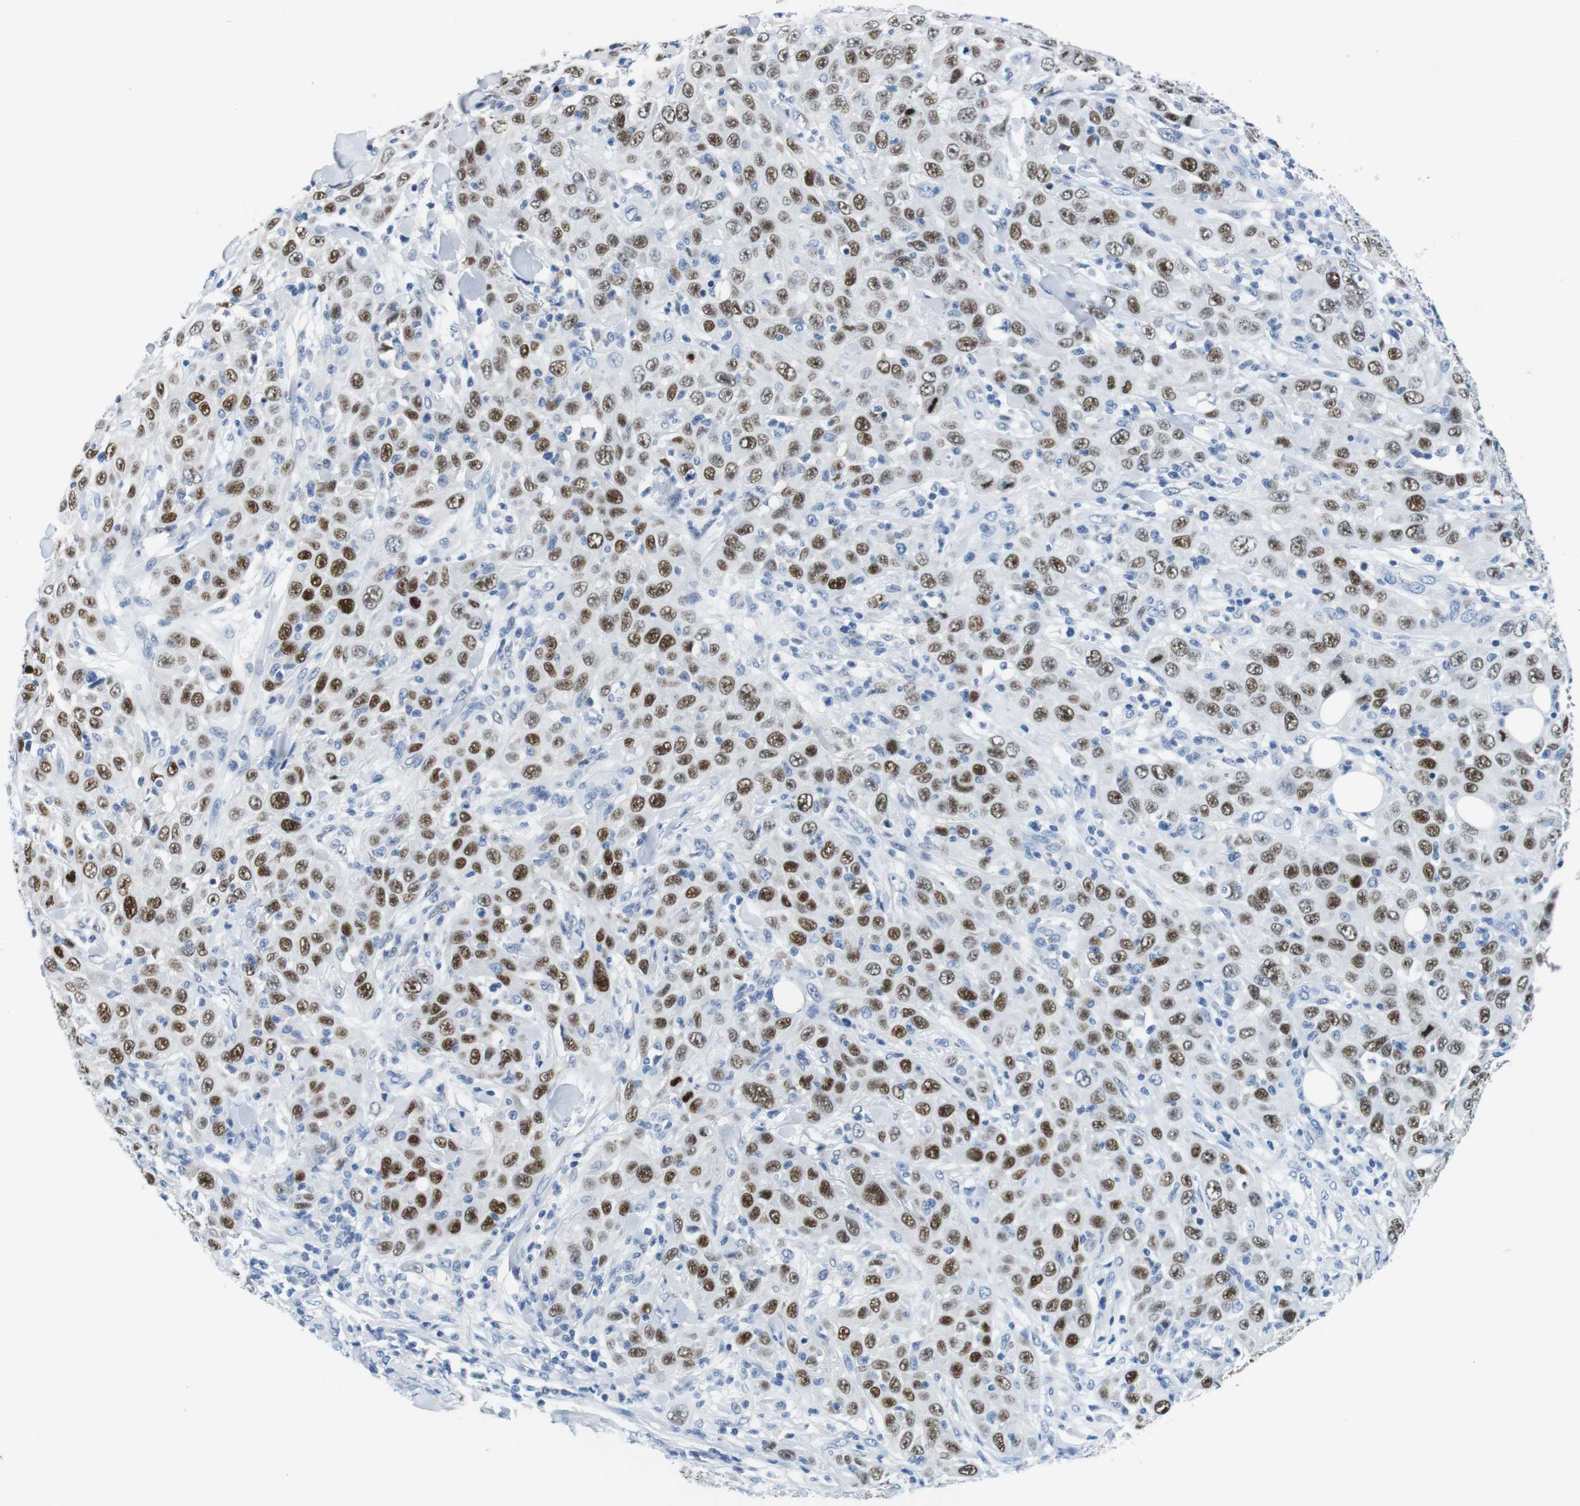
{"staining": {"intensity": "moderate", "quantity": ">75%", "location": "nuclear"}, "tissue": "skin cancer", "cell_type": "Tumor cells", "image_type": "cancer", "snomed": [{"axis": "morphology", "description": "Squamous cell carcinoma, NOS"}, {"axis": "topography", "description": "Skin"}], "caption": "Skin squamous cell carcinoma was stained to show a protein in brown. There is medium levels of moderate nuclear expression in about >75% of tumor cells.", "gene": "TFAP2C", "patient": {"sex": "female", "age": 88}}